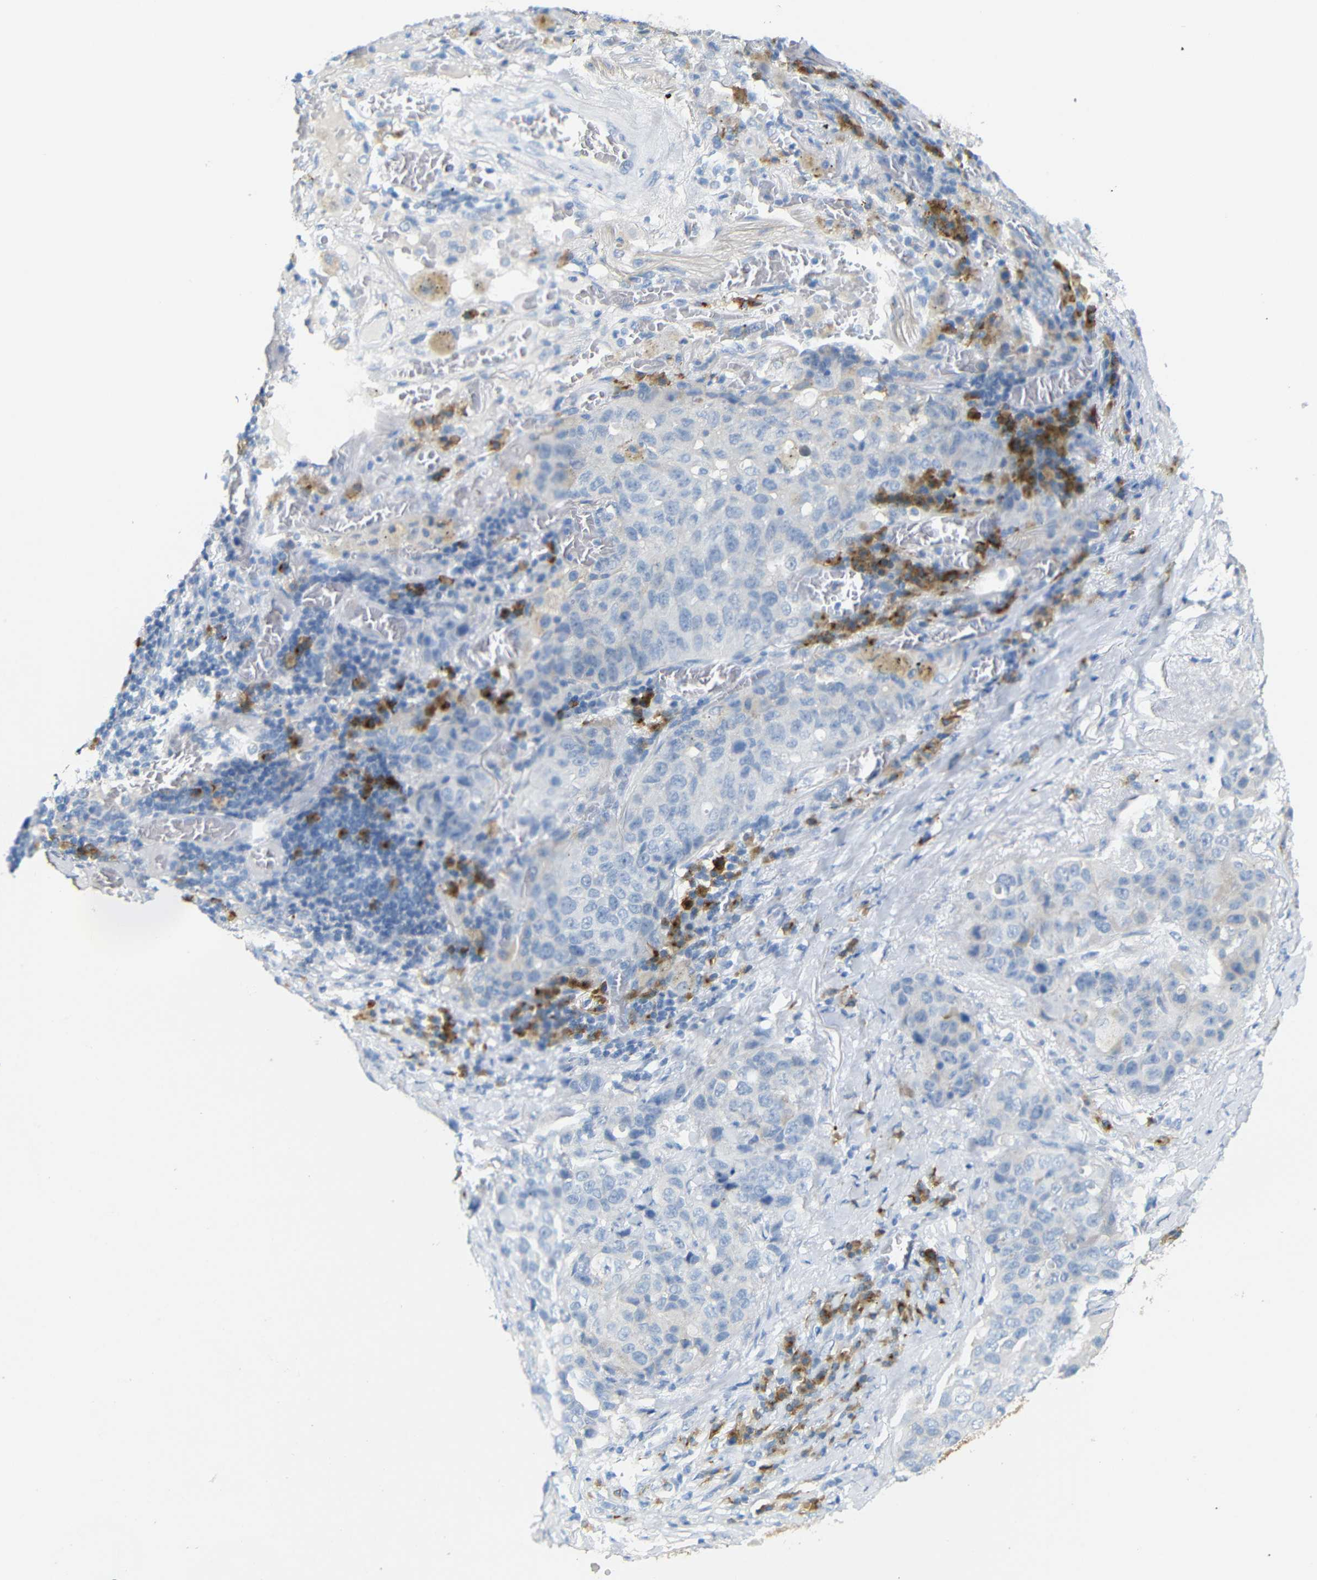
{"staining": {"intensity": "negative", "quantity": "none", "location": "none"}, "tissue": "lung cancer", "cell_type": "Tumor cells", "image_type": "cancer", "snomed": [{"axis": "morphology", "description": "Squamous cell carcinoma, NOS"}, {"axis": "topography", "description": "Lung"}], "caption": "Lung squamous cell carcinoma stained for a protein using IHC displays no positivity tumor cells.", "gene": "FCRL1", "patient": {"sex": "male", "age": 57}}